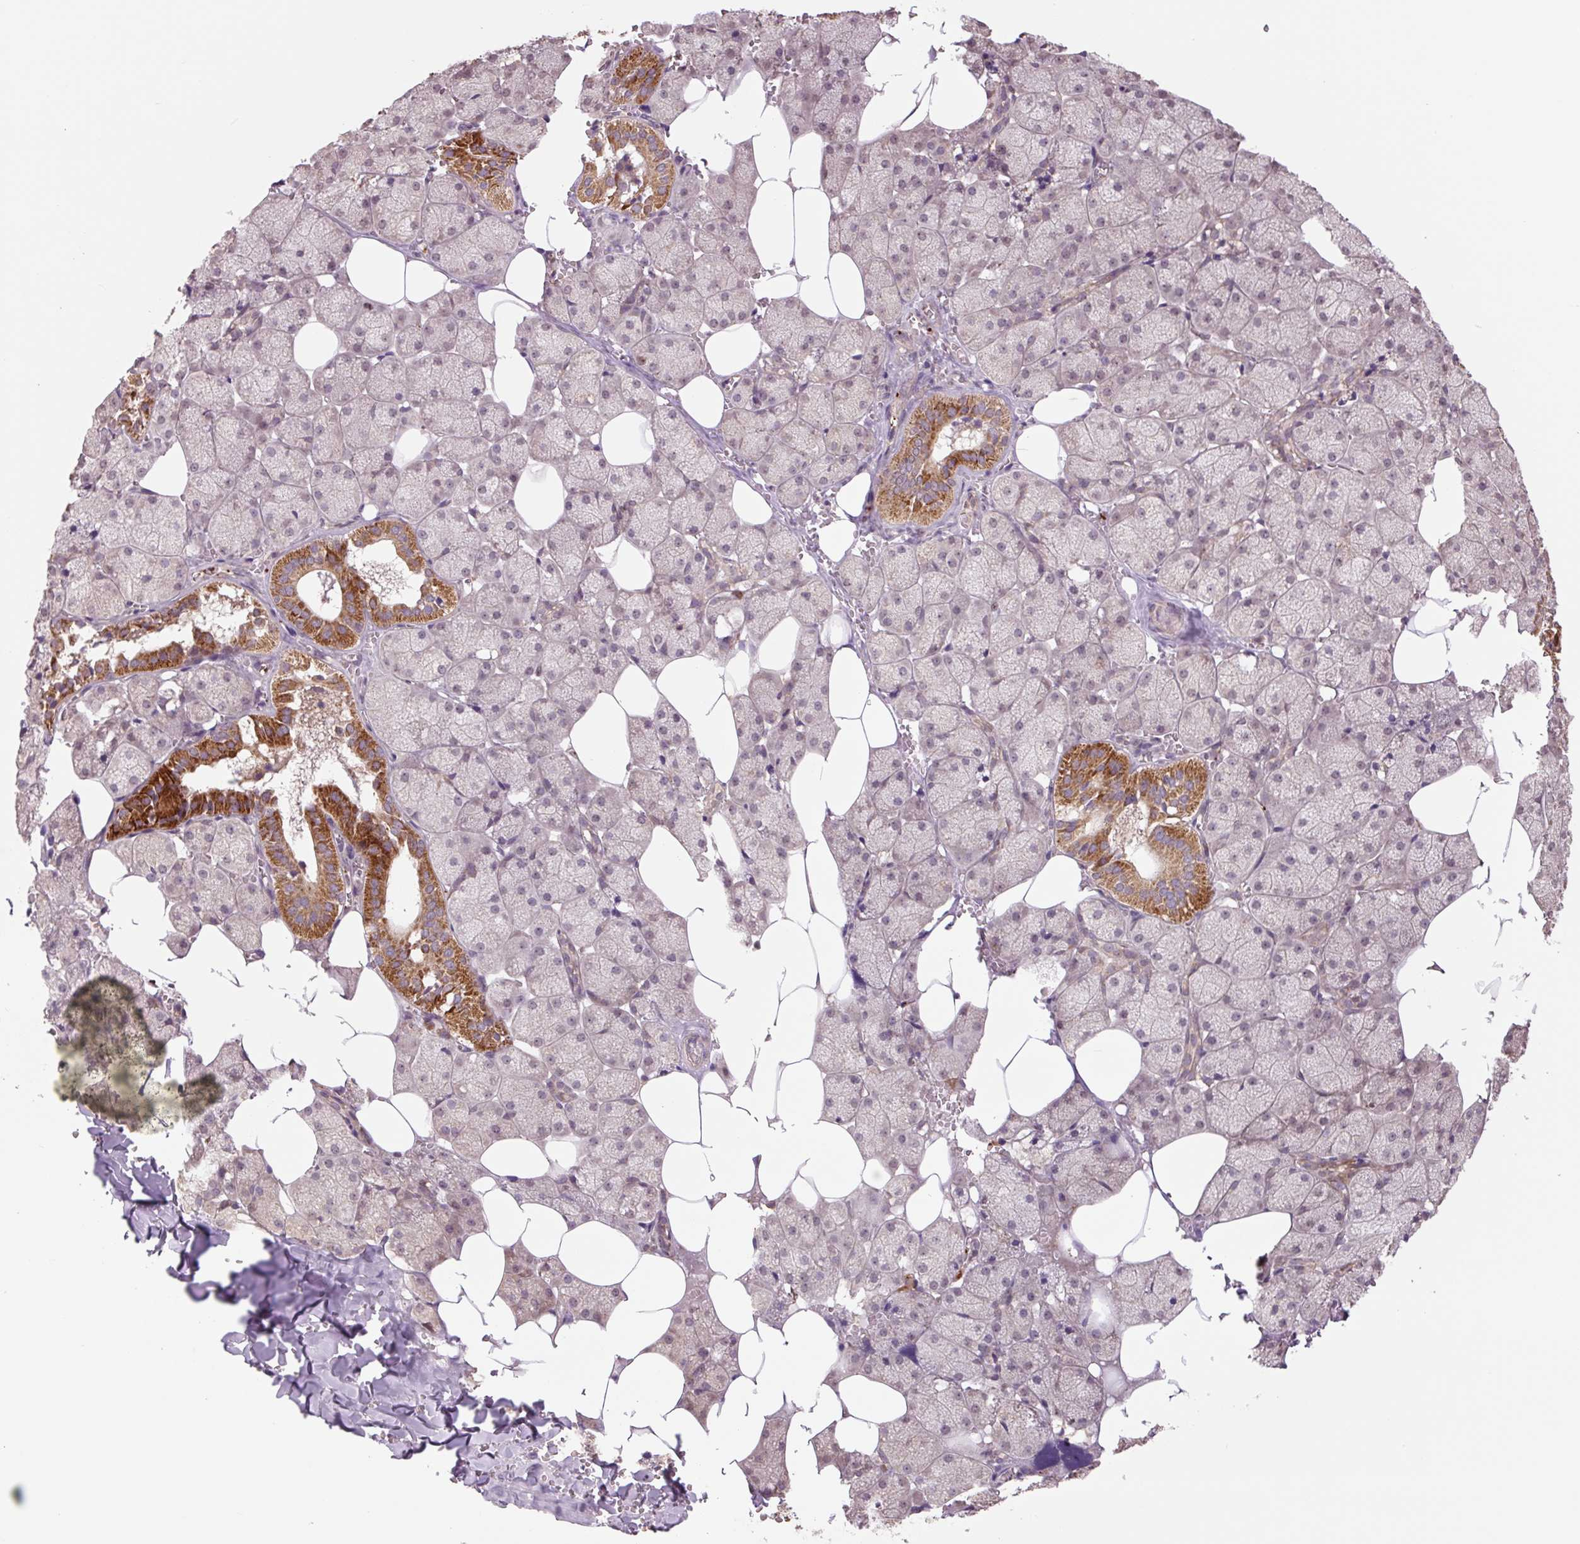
{"staining": {"intensity": "moderate", "quantity": "25%-75%", "location": "cytoplasmic/membranous"}, "tissue": "salivary gland", "cell_type": "Glandular cells", "image_type": "normal", "snomed": [{"axis": "morphology", "description": "Normal tissue, NOS"}, {"axis": "topography", "description": "Salivary gland"}, {"axis": "topography", "description": "Peripheral nerve tissue"}], "caption": "Human salivary gland stained with a protein marker displays moderate staining in glandular cells.", "gene": "TMEM160", "patient": {"sex": "male", "age": 38}}